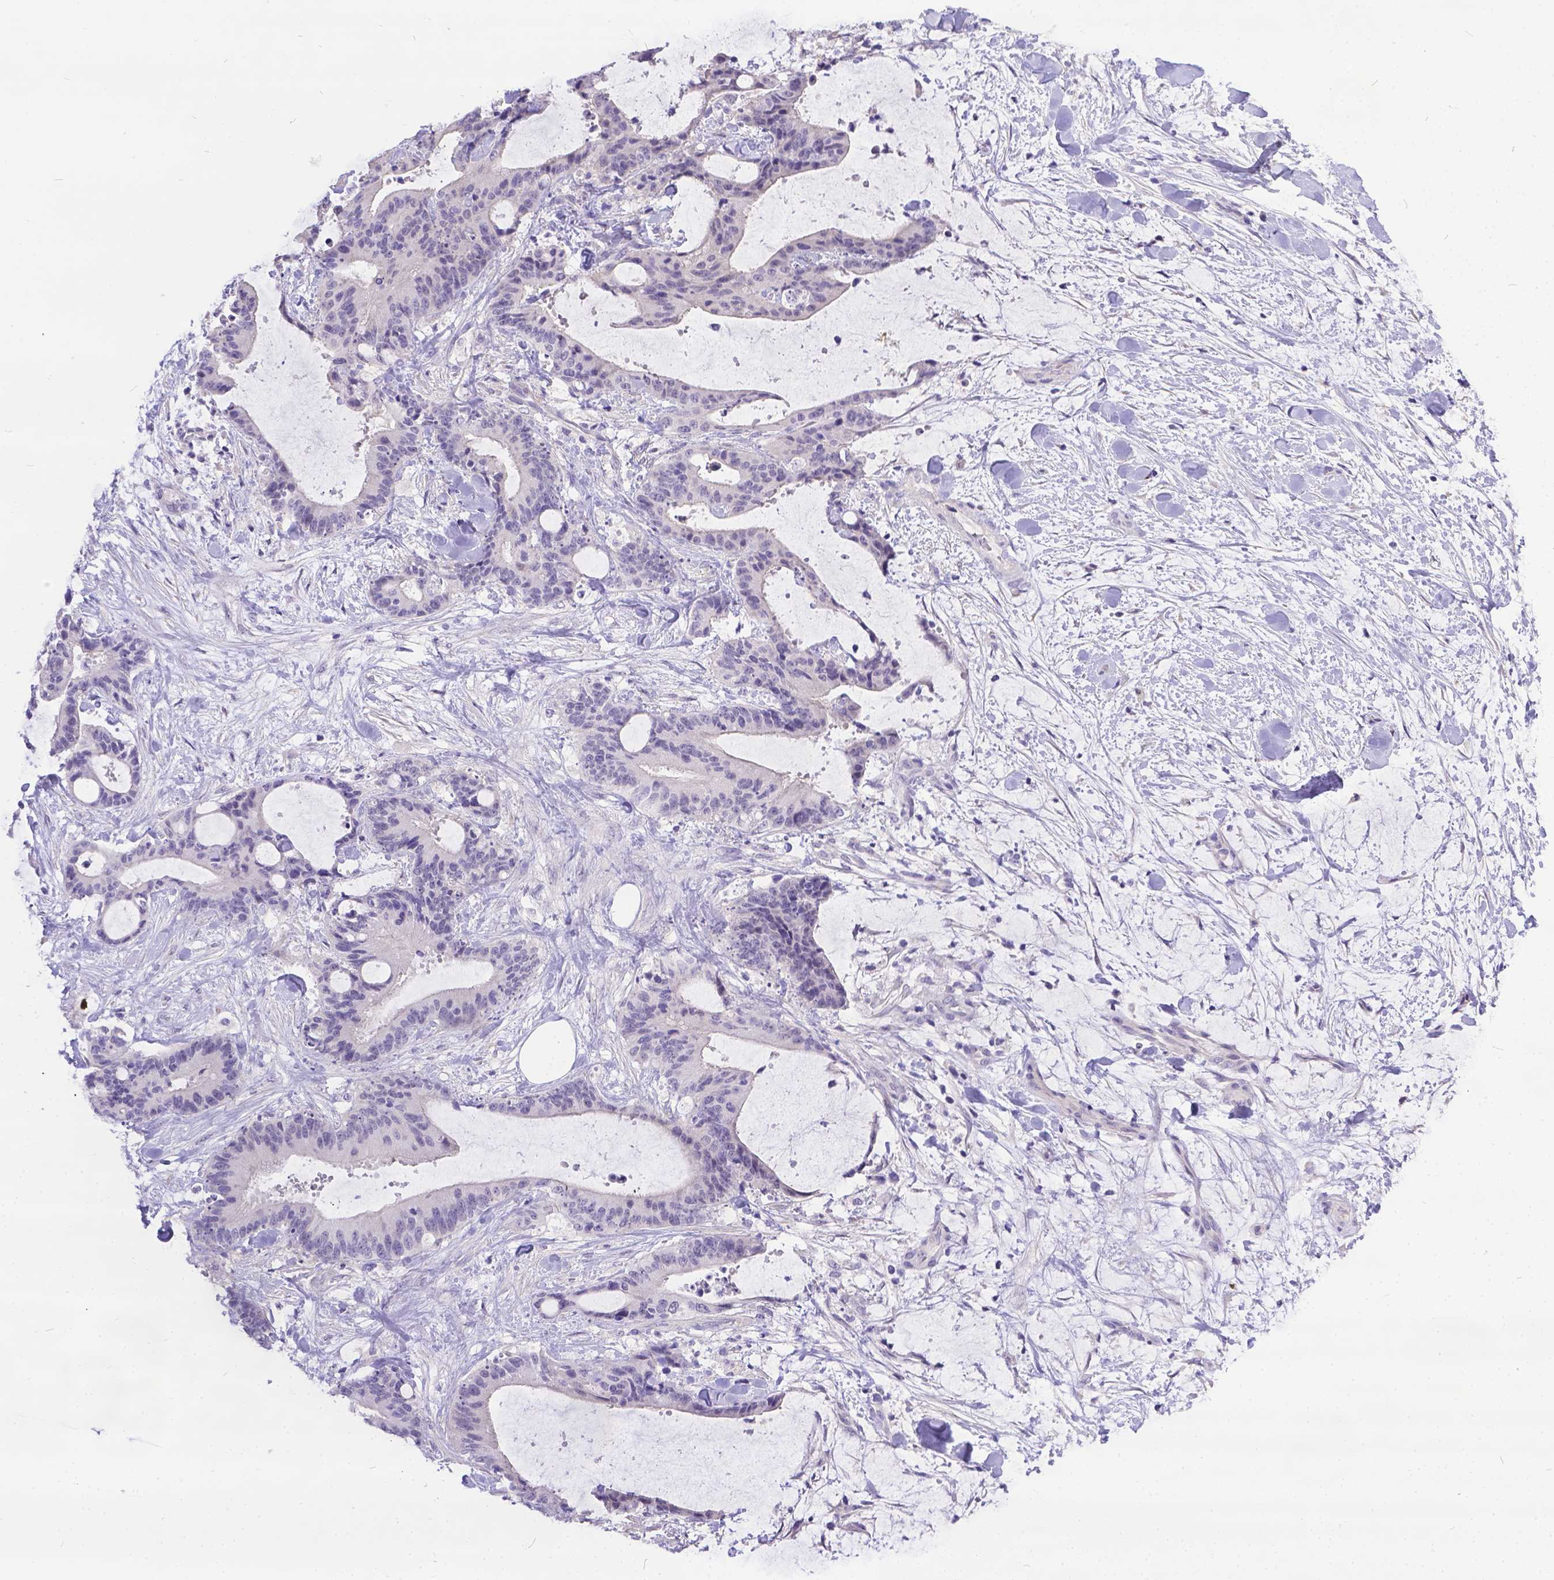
{"staining": {"intensity": "negative", "quantity": "none", "location": "none"}, "tissue": "liver cancer", "cell_type": "Tumor cells", "image_type": "cancer", "snomed": [{"axis": "morphology", "description": "Cholangiocarcinoma"}, {"axis": "topography", "description": "Liver"}], "caption": "Liver cancer (cholangiocarcinoma) was stained to show a protein in brown. There is no significant expression in tumor cells.", "gene": "DLEC1", "patient": {"sex": "female", "age": 73}}